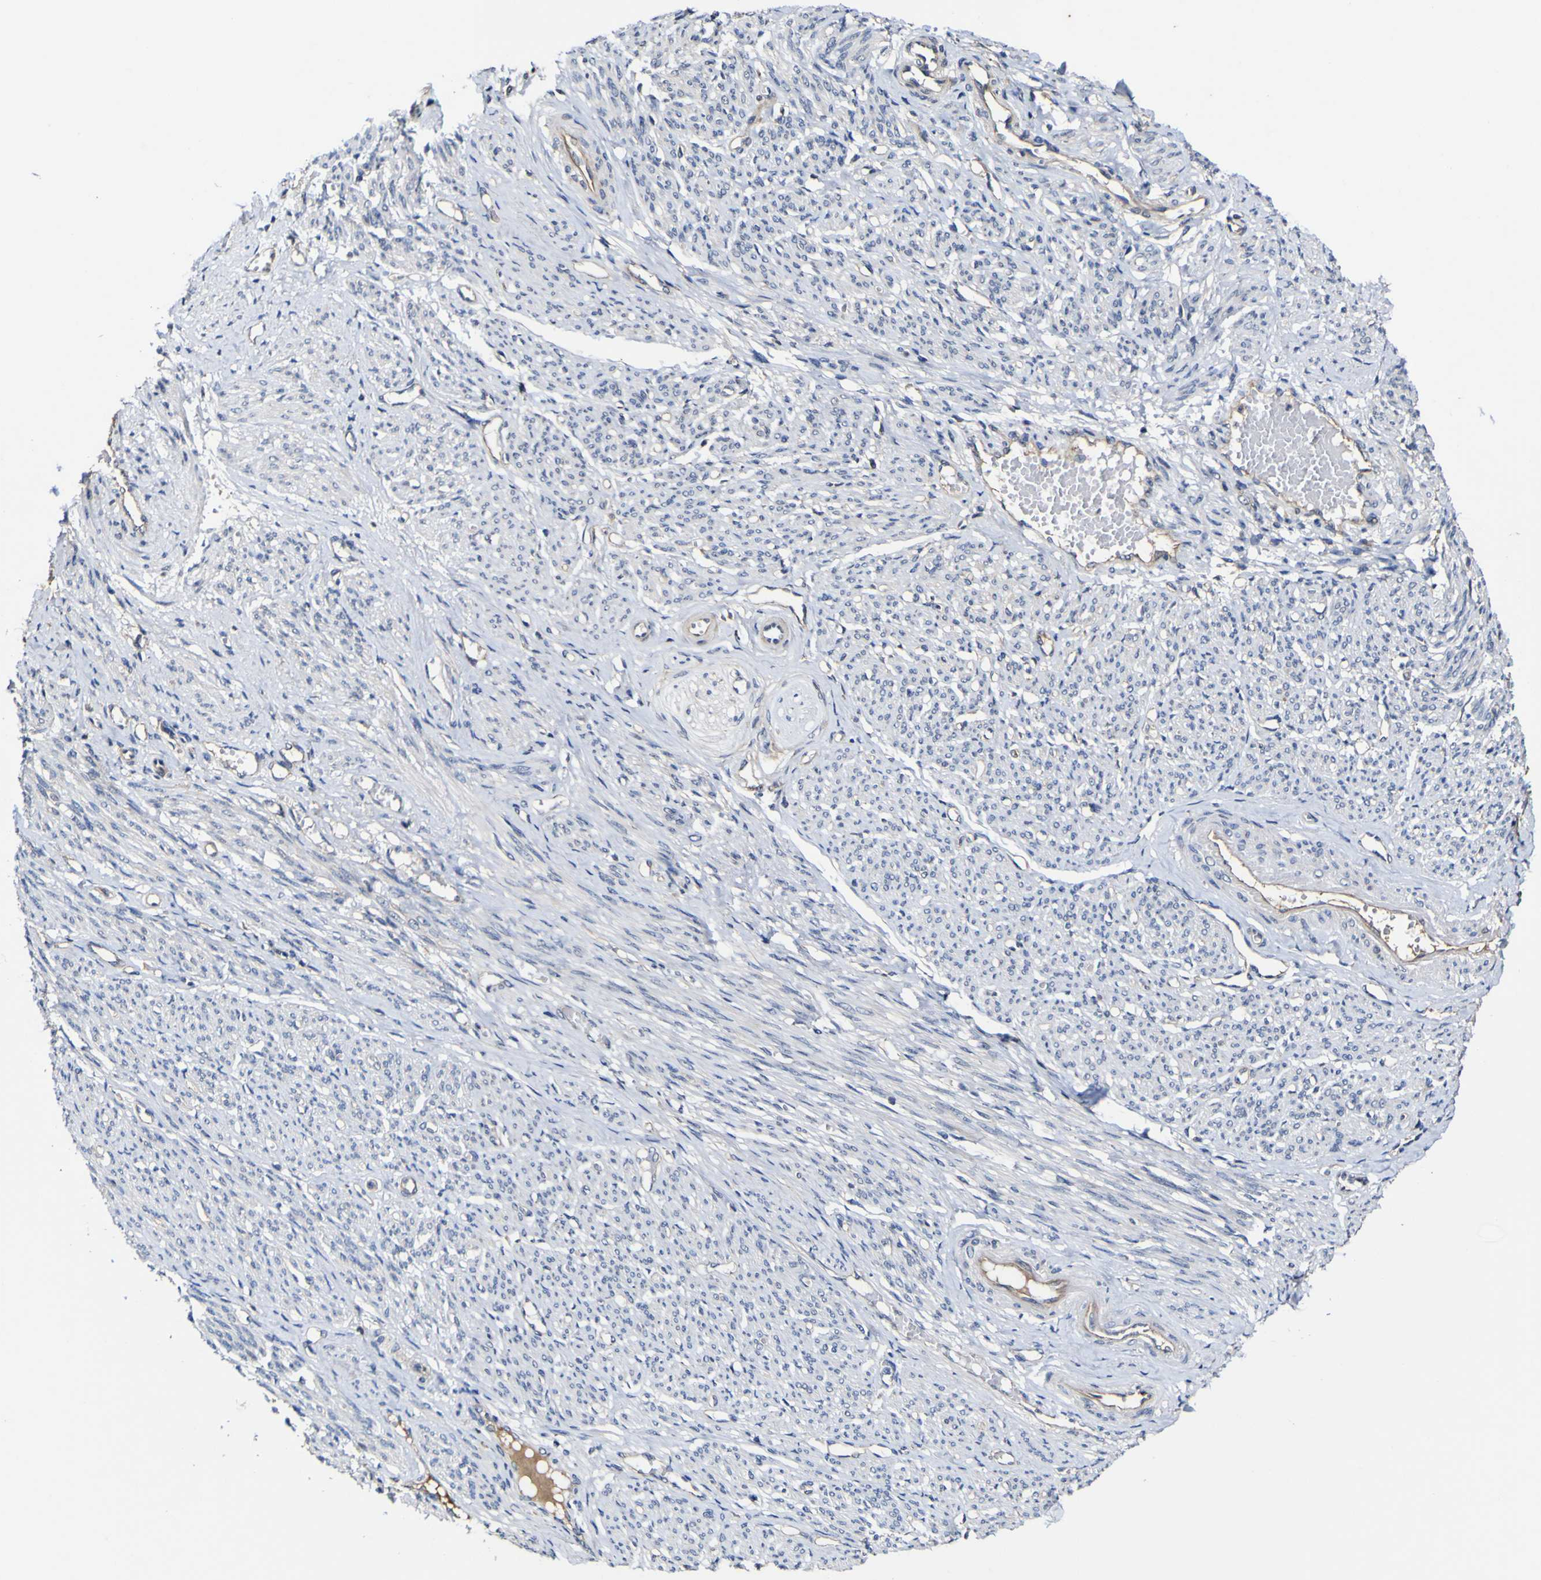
{"staining": {"intensity": "negative", "quantity": "none", "location": "none"}, "tissue": "smooth muscle", "cell_type": "Smooth muscle cells", "image_type": "normal", "snomed": [{"axis": "morphology", "description": "Normal tissue, NOS"}, {"axis": "topography", "description": "Smooth muscle"}], "caption": "Immunohistochemistry (IHC) of benign human smooth muscle demonstrates no staining in smooth muscle cells.", "gene": "CCL2", "patient": {"sex": "female", "age": 65}}